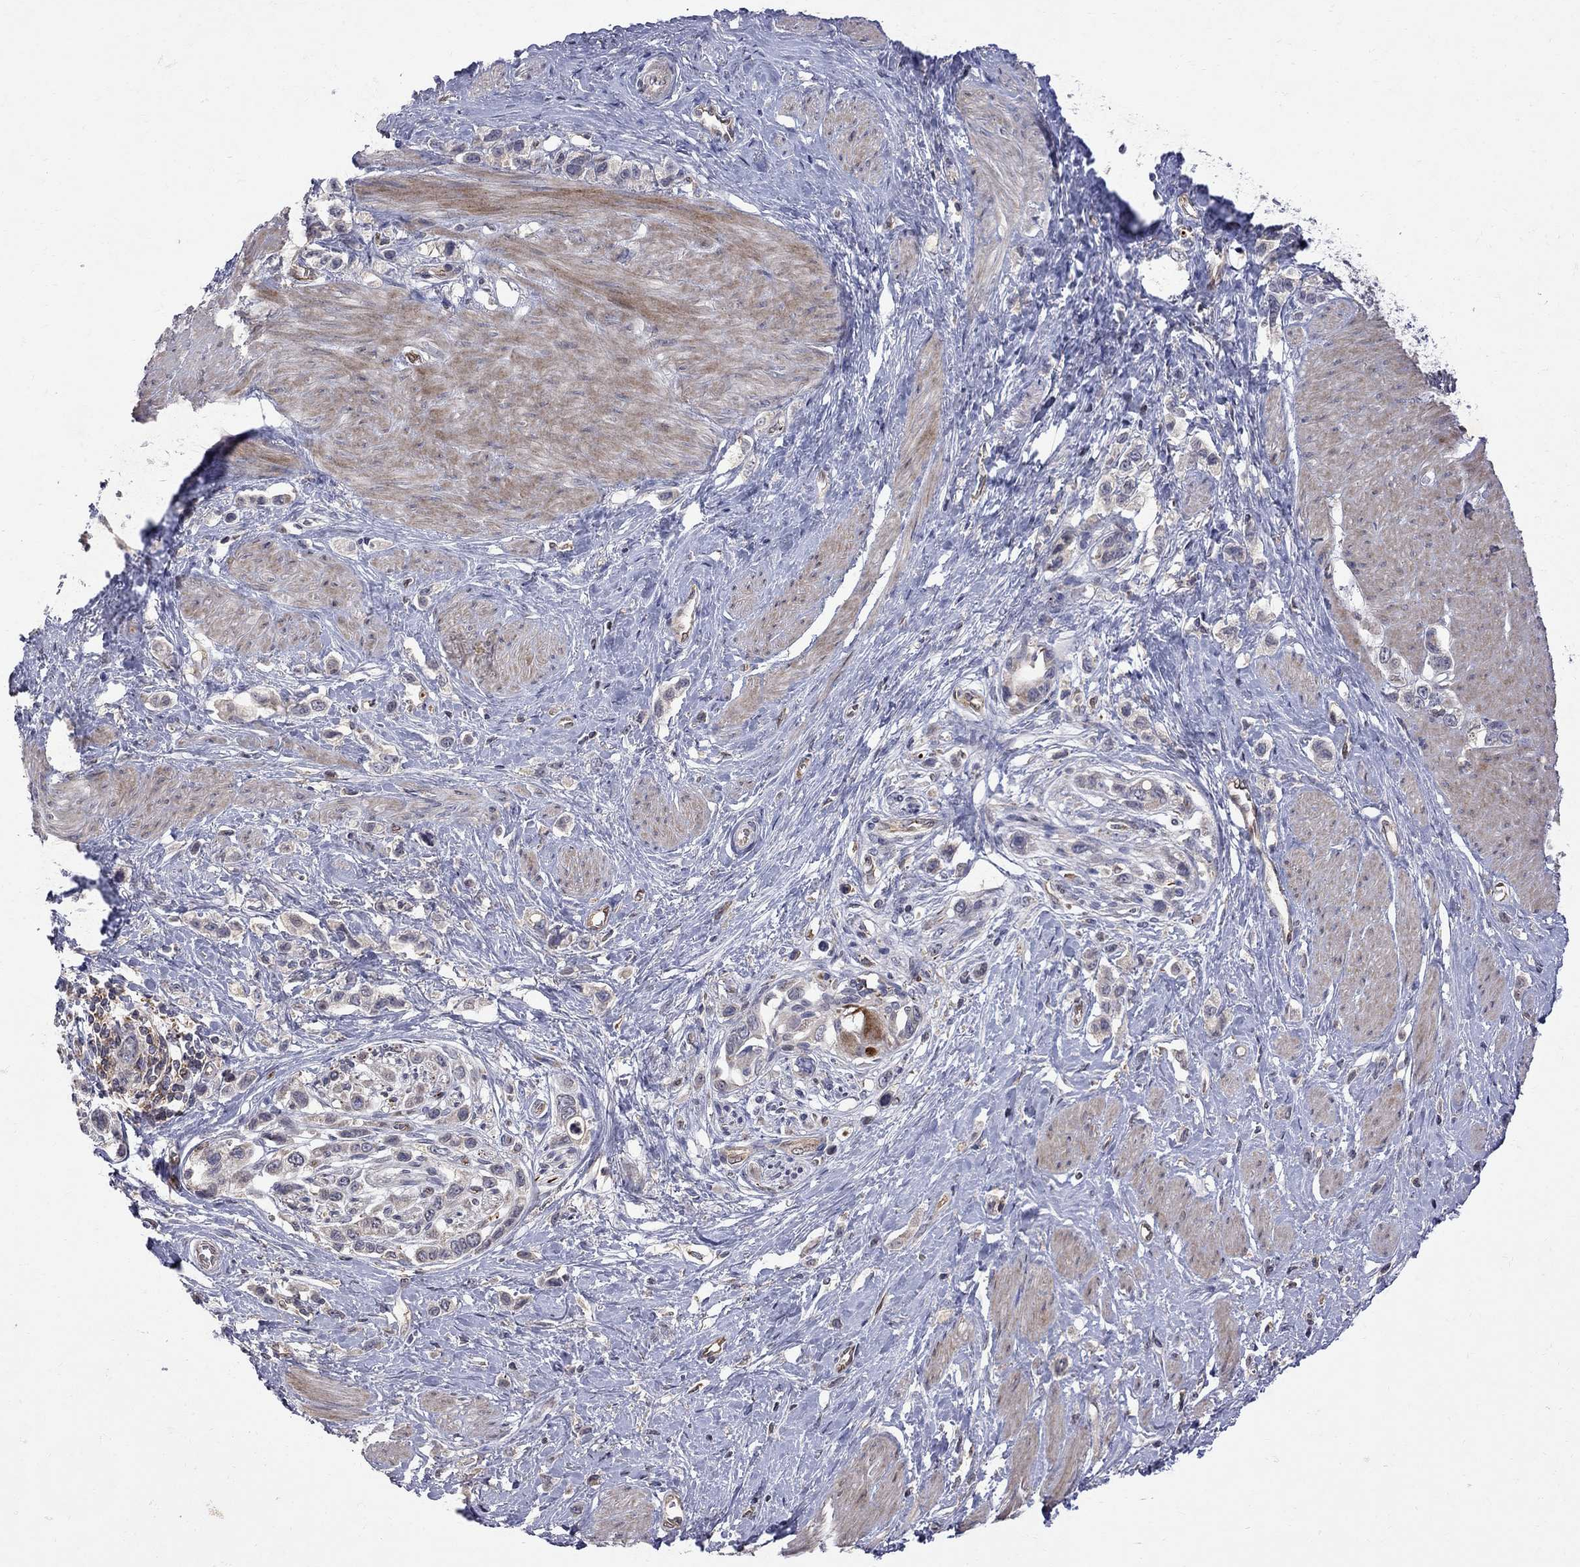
{"staining": {"intensity": "negative", "quantity": "none", "location": "none"}, "tissue": "stomach cancer", "cell_type": "Tumor cells", "image_type": "cancer", "snomed": [{"axis": "morphology", "description": "Normal tissue, NOS"}, {"axis": "morphology", "description": "Adenocarcinoma, NOS"}, {"axis": "morphology", "description": "Adenocarcinoma, High grade"}, {"axis": "topography", "description": "Stomach, upper"}, {"axis": "topography", "description": "Stomach"}], "caption": "Immunohistochemical staining of human adenocarcinoma (high-grade) (stomach) demonstrates no significant positivity in tumor cells.", "gene": "ABI3", "patient": {"sex": "female", "age": 65}}